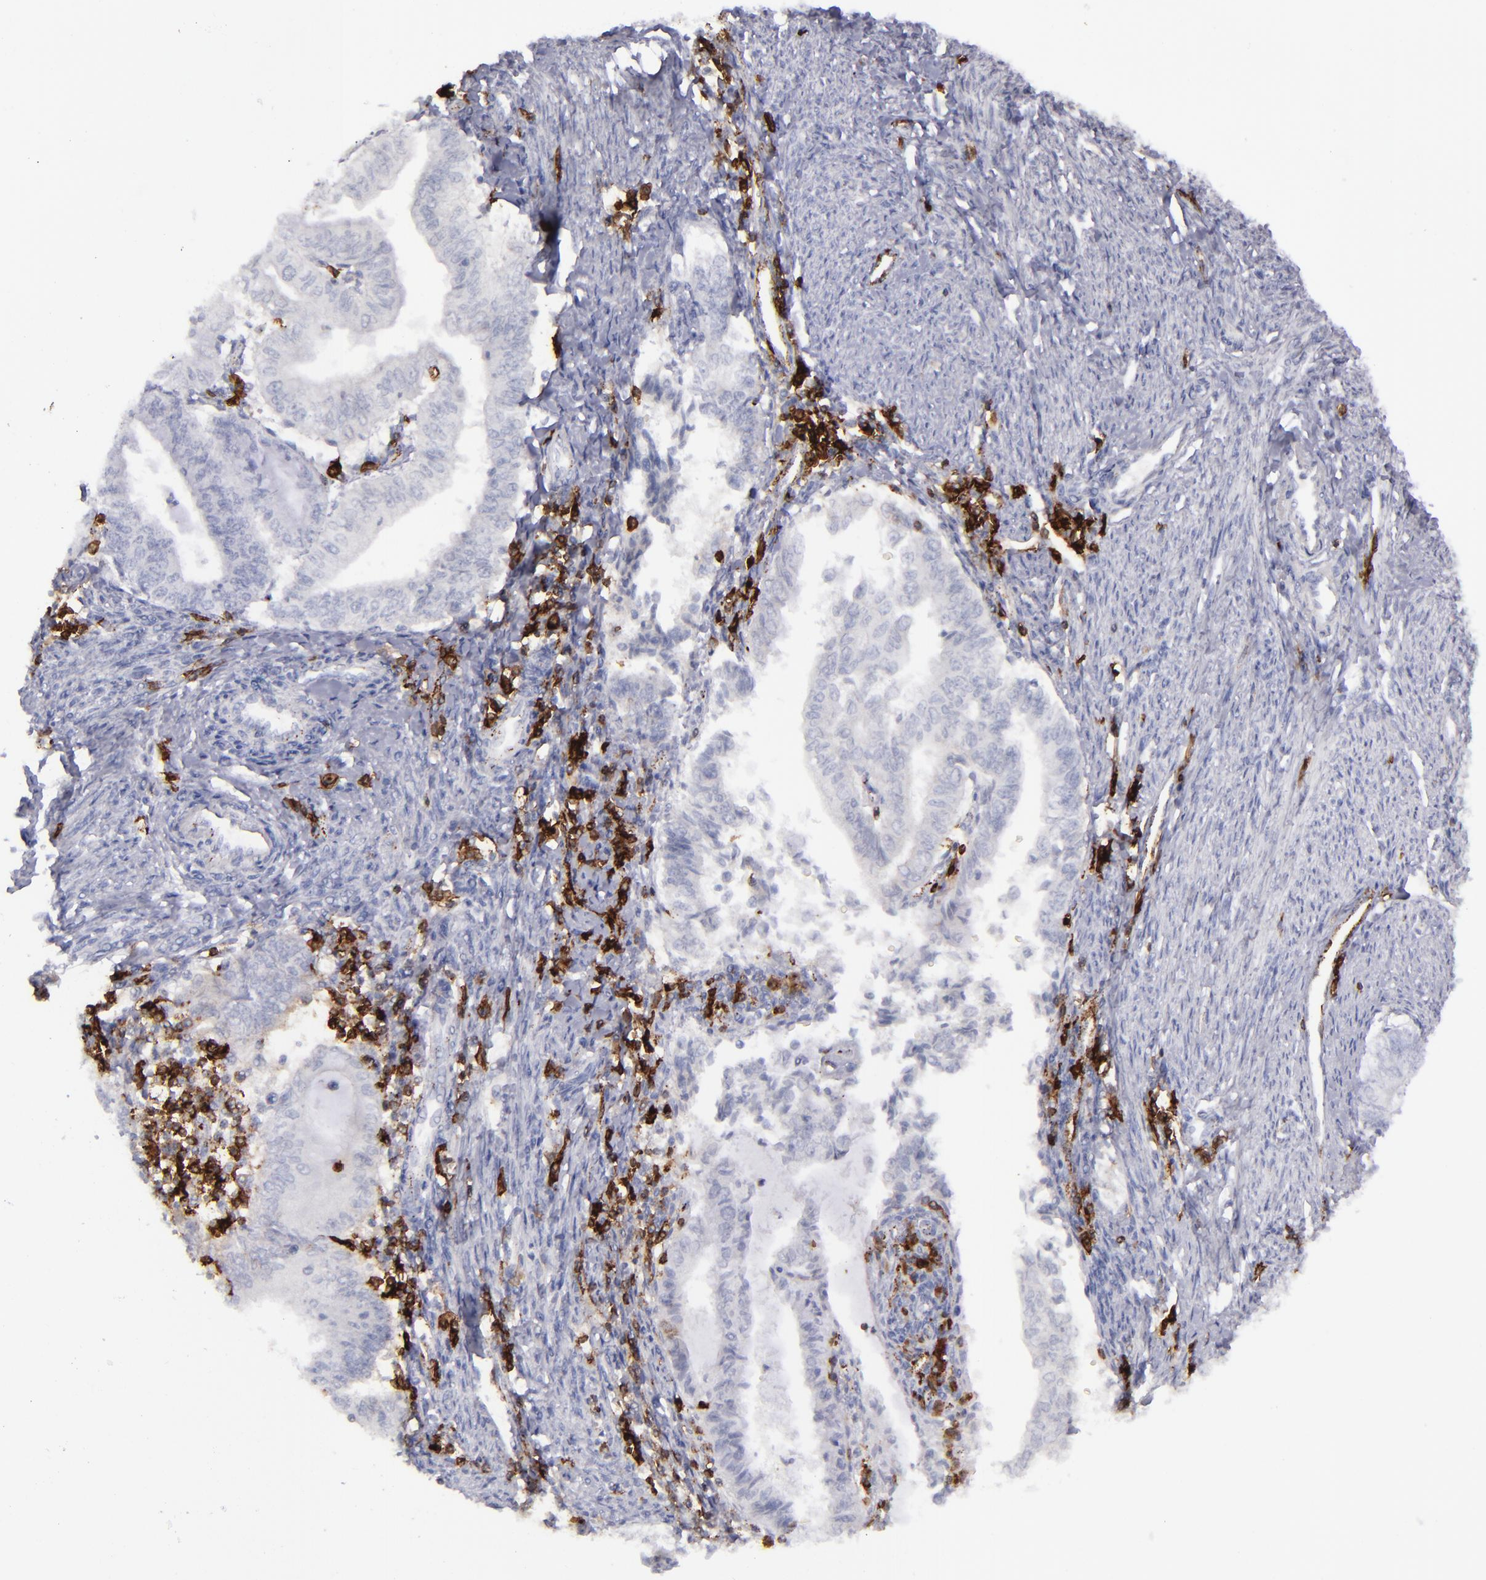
{"staining": {"intensity": "negative", "quantity": "none", "location": "none"}, "tissue": "endometrial cancer", "cell_type": "Tumor cells", "image_type": "cancer", "snomed": [{"axis": "morphology", "description": "Adenocarcinoma, NOS"}, {"axis": "topography", "description": "Endometrium"}], "caption": "This is a image of immunohistochemistry (IHC) staining of adenocarcinoma (endometrial), which shows no staining in tumor cells.", "gene": "CD27", "patient": {"sex": "female", "age": 66}}